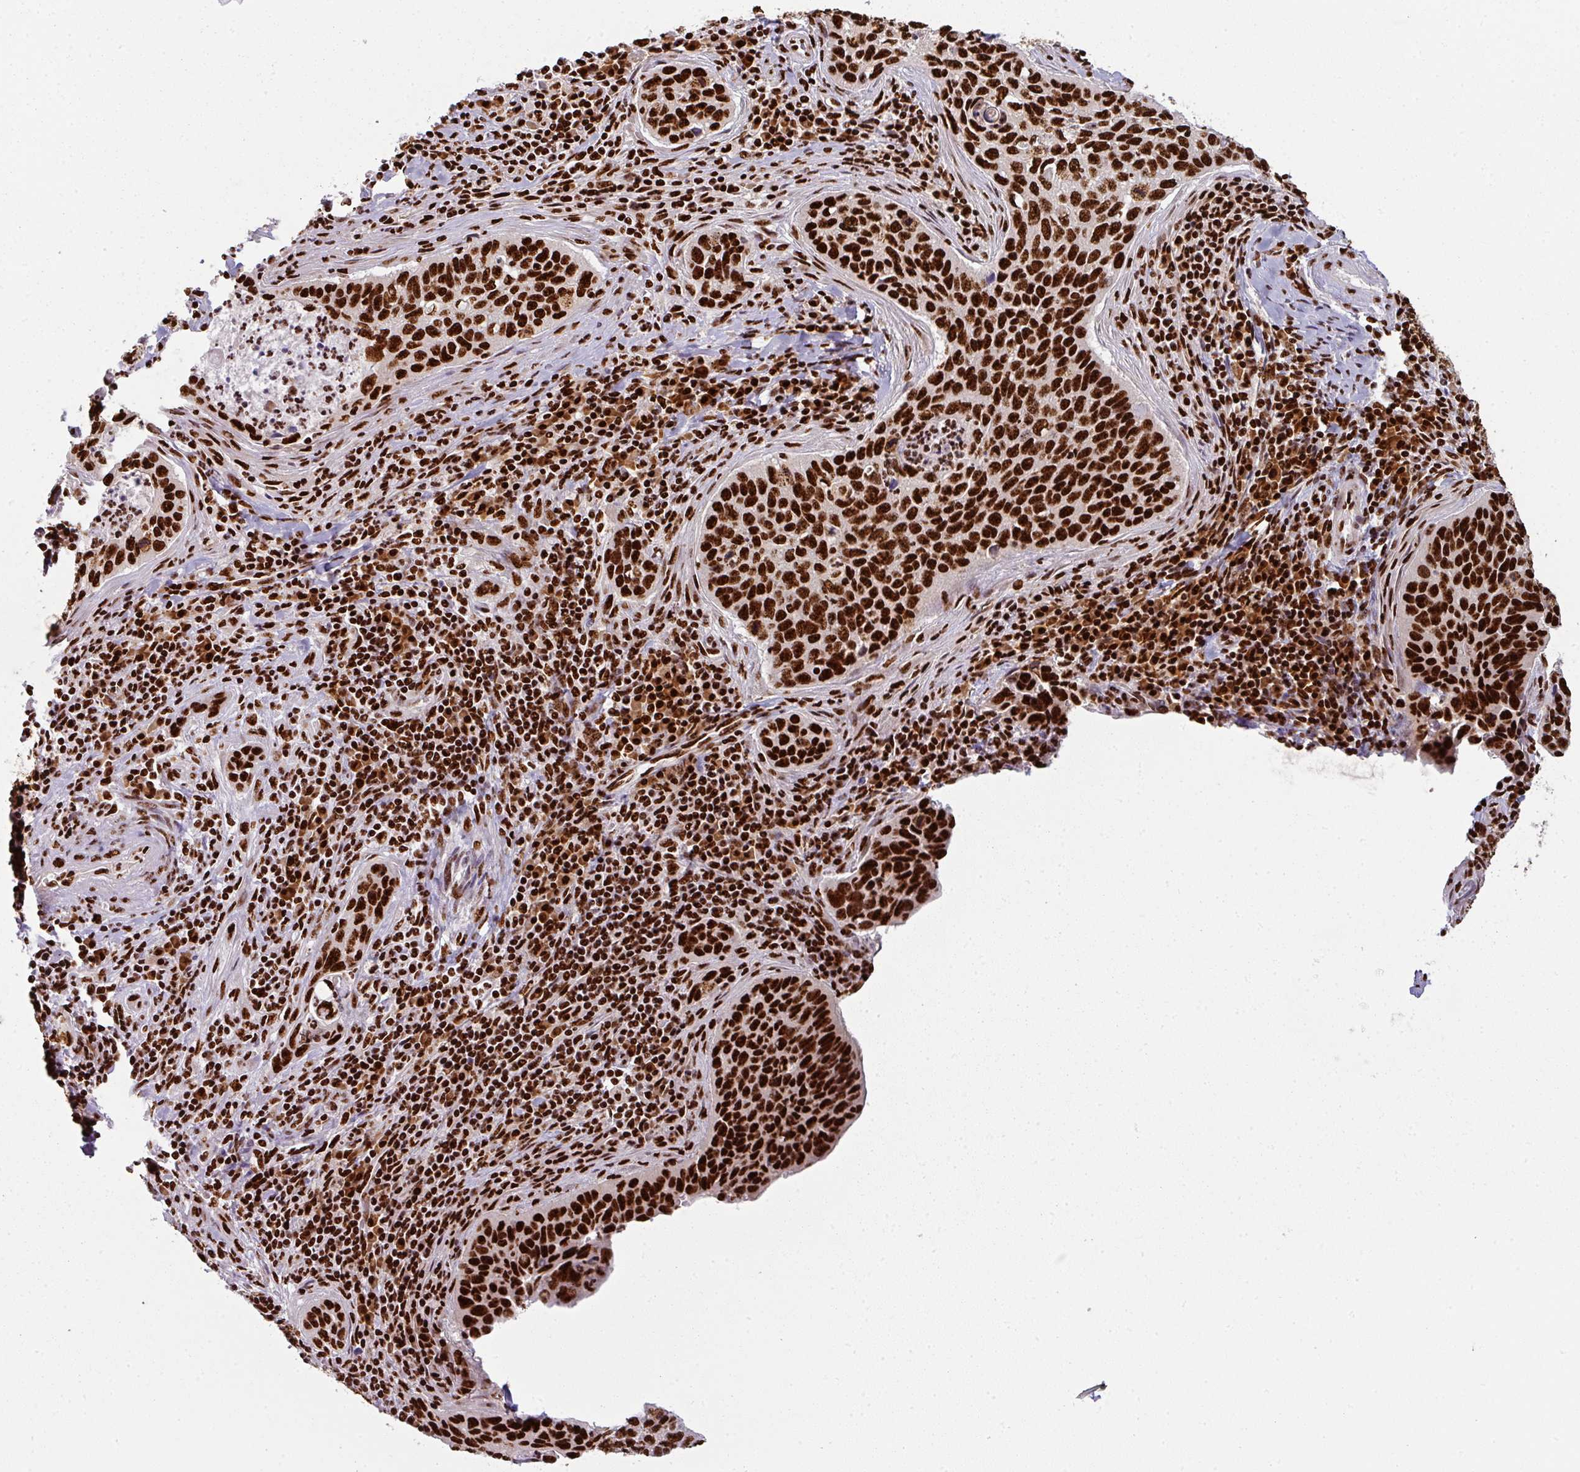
{"staining": {"intensity": "strong", "quantity": ">75%", "location": "nuclear"}, "tissue": "cervical cancer", "cell_type": "Tumor cells", "image_type": "cancer", "snomed": [{"axis": "morphology", "description": "Squamous cell carcinoma, NOS"}, {"axis": "topography", "description": "Cervix"}], "caption": "Immunohistochemical staining of cervical cancer exhibits high levels of strong nuclear protein staining in about >75% of tumor cells.", "gene": "SIK3", "patient": {"sex": "female", "age": 53}}